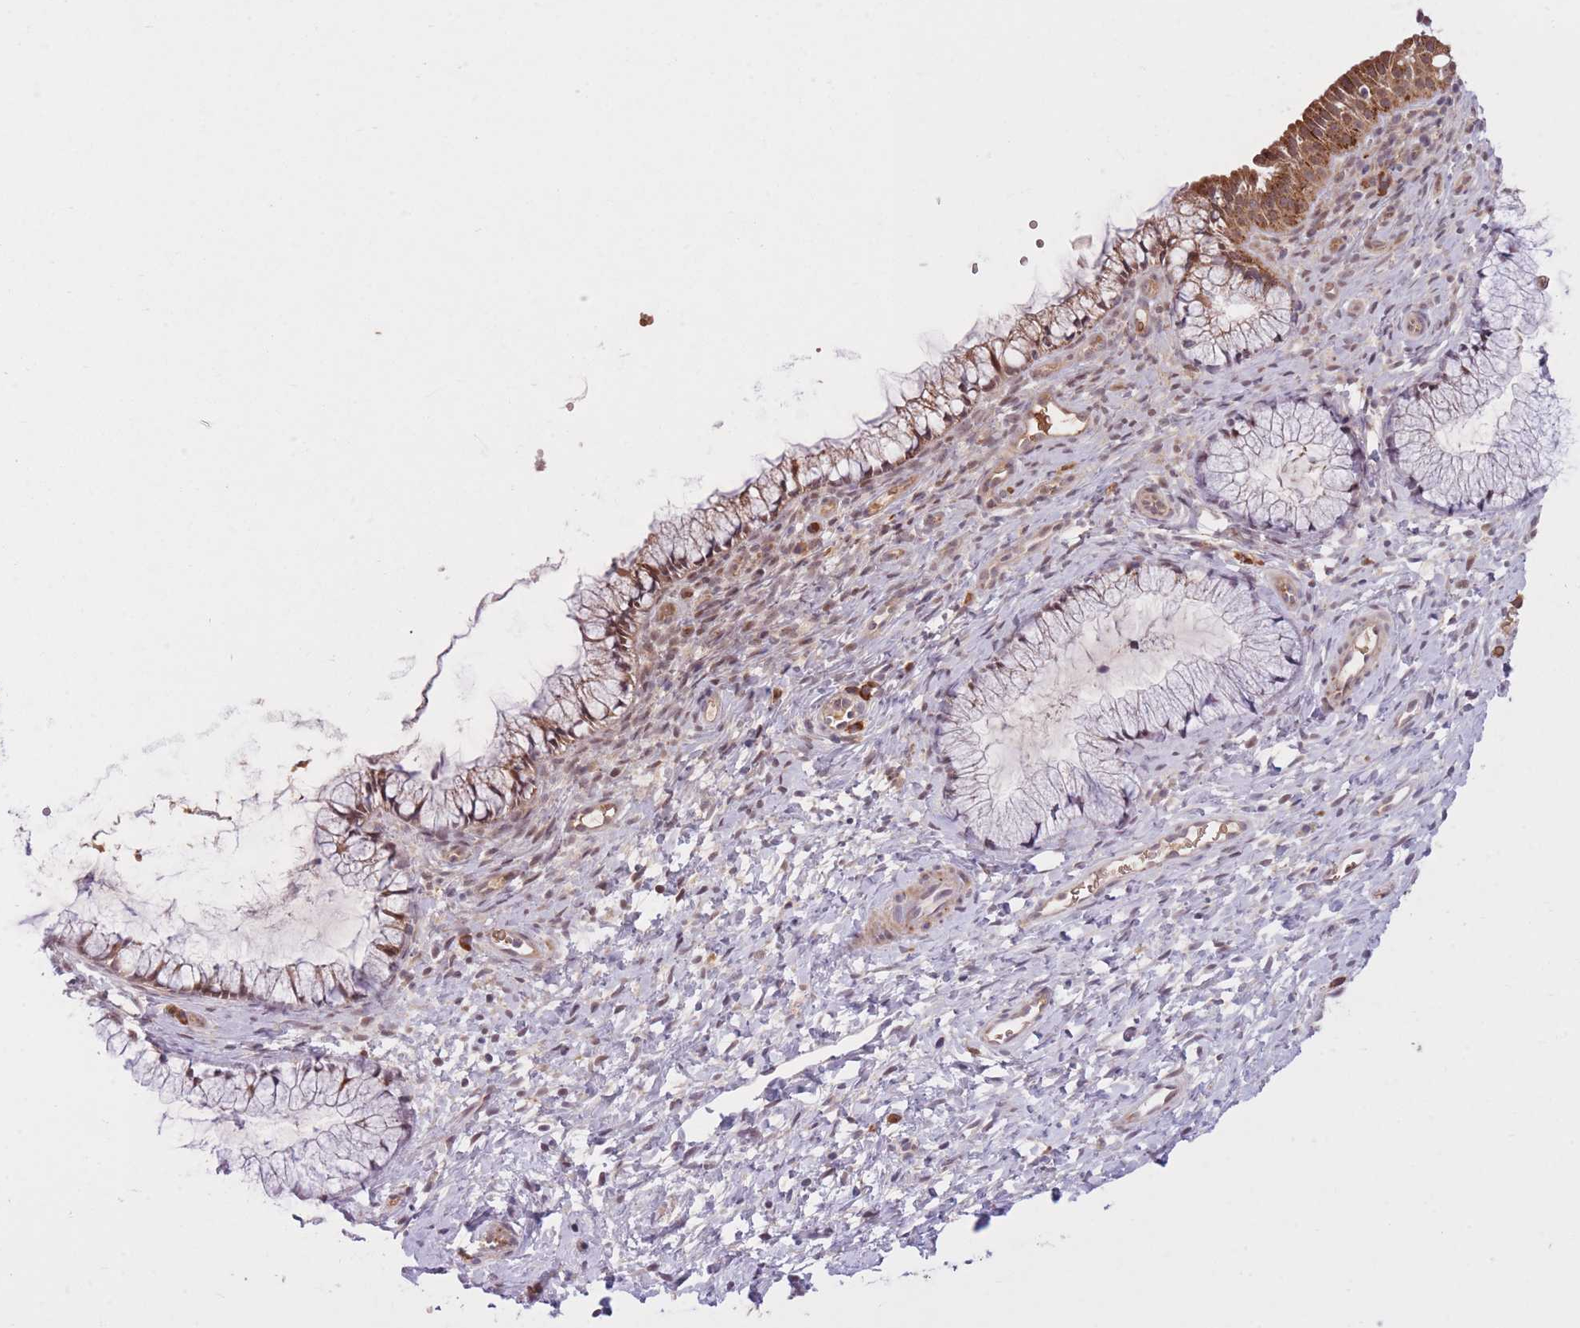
{"staining": {"intensity": "moderate", "quantity": ">75%", "location": "cytoplasmic/membranous"}, "tissue": "cervix", "cell_type": "Glandular cells", "image_type": "normal", "snomed": [{"axis": "morphology", "description": "Normal tissue, NOS"}, {"axis": "topography", "description": "Cervix"}], "caption": "Immunohistochemistry (IHC) (DAB) staining of benign cervix demonstrates moderate cytoplasmic/membranous protein expression in about >75% of glandular cells.", "gene": "POLR3F", "patient": {"sex": "female", "age": 36}}